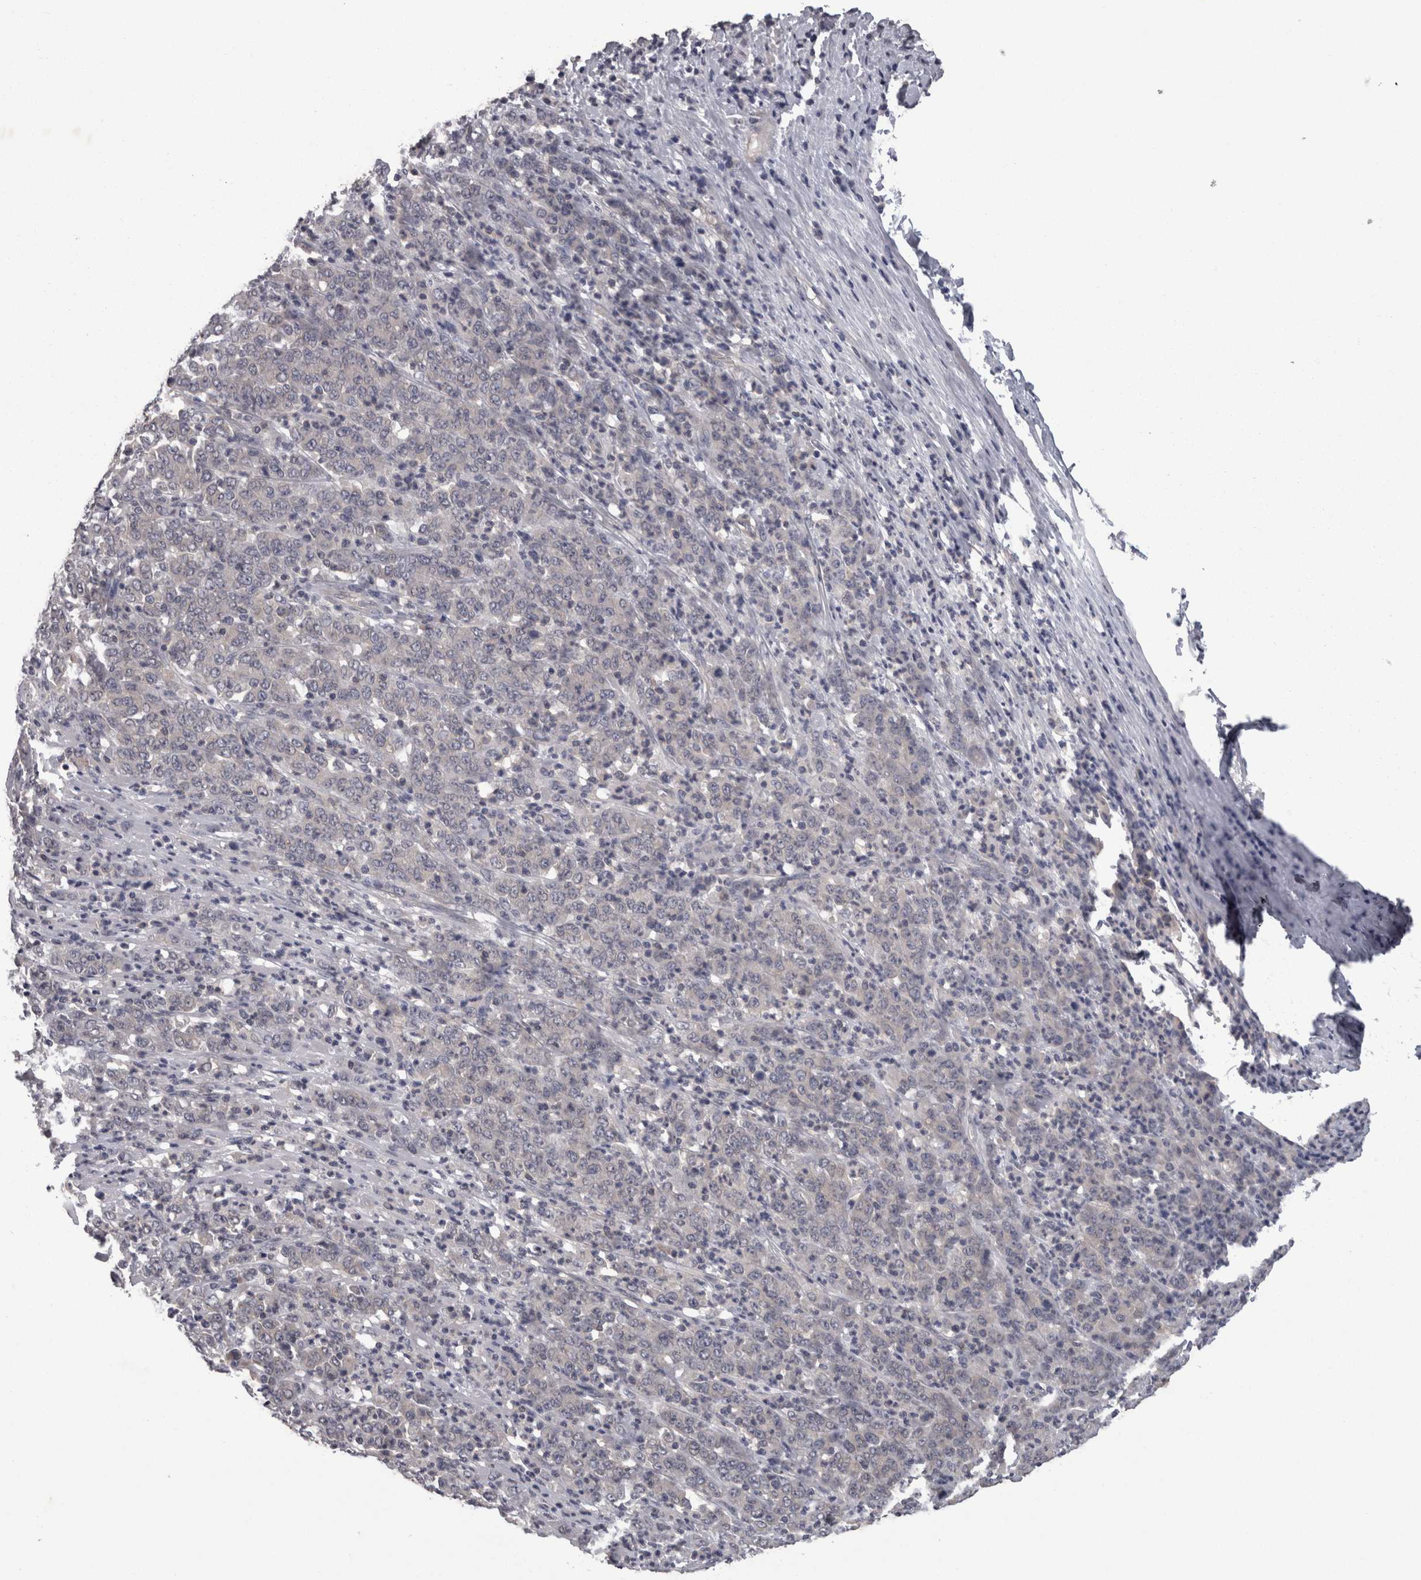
{"staining": {"intensity": "negative", "quantity": "none", "location": "none"}, "tissue": "stomach cancer", "cell_type": "Tumor cells", "image_type": "cancer", "snomed": [{"axis": "morphology", "description": "Adenocarcinoma, NOS"}, {"axis": "topography", "description": "Stomach, lower"}], "caption": "DAB immunohistochemical staining of human stomach cancer (adenocarcinoma) reveals no significant staining in tumor cells. The staining was performed using DAB to visualize the protein expression in brown, while the nuclei were stained in blue with hematoxylin (Magnification: 20x).", "gene": "PON3", "patient": {"sex": "female", "age": 71}}